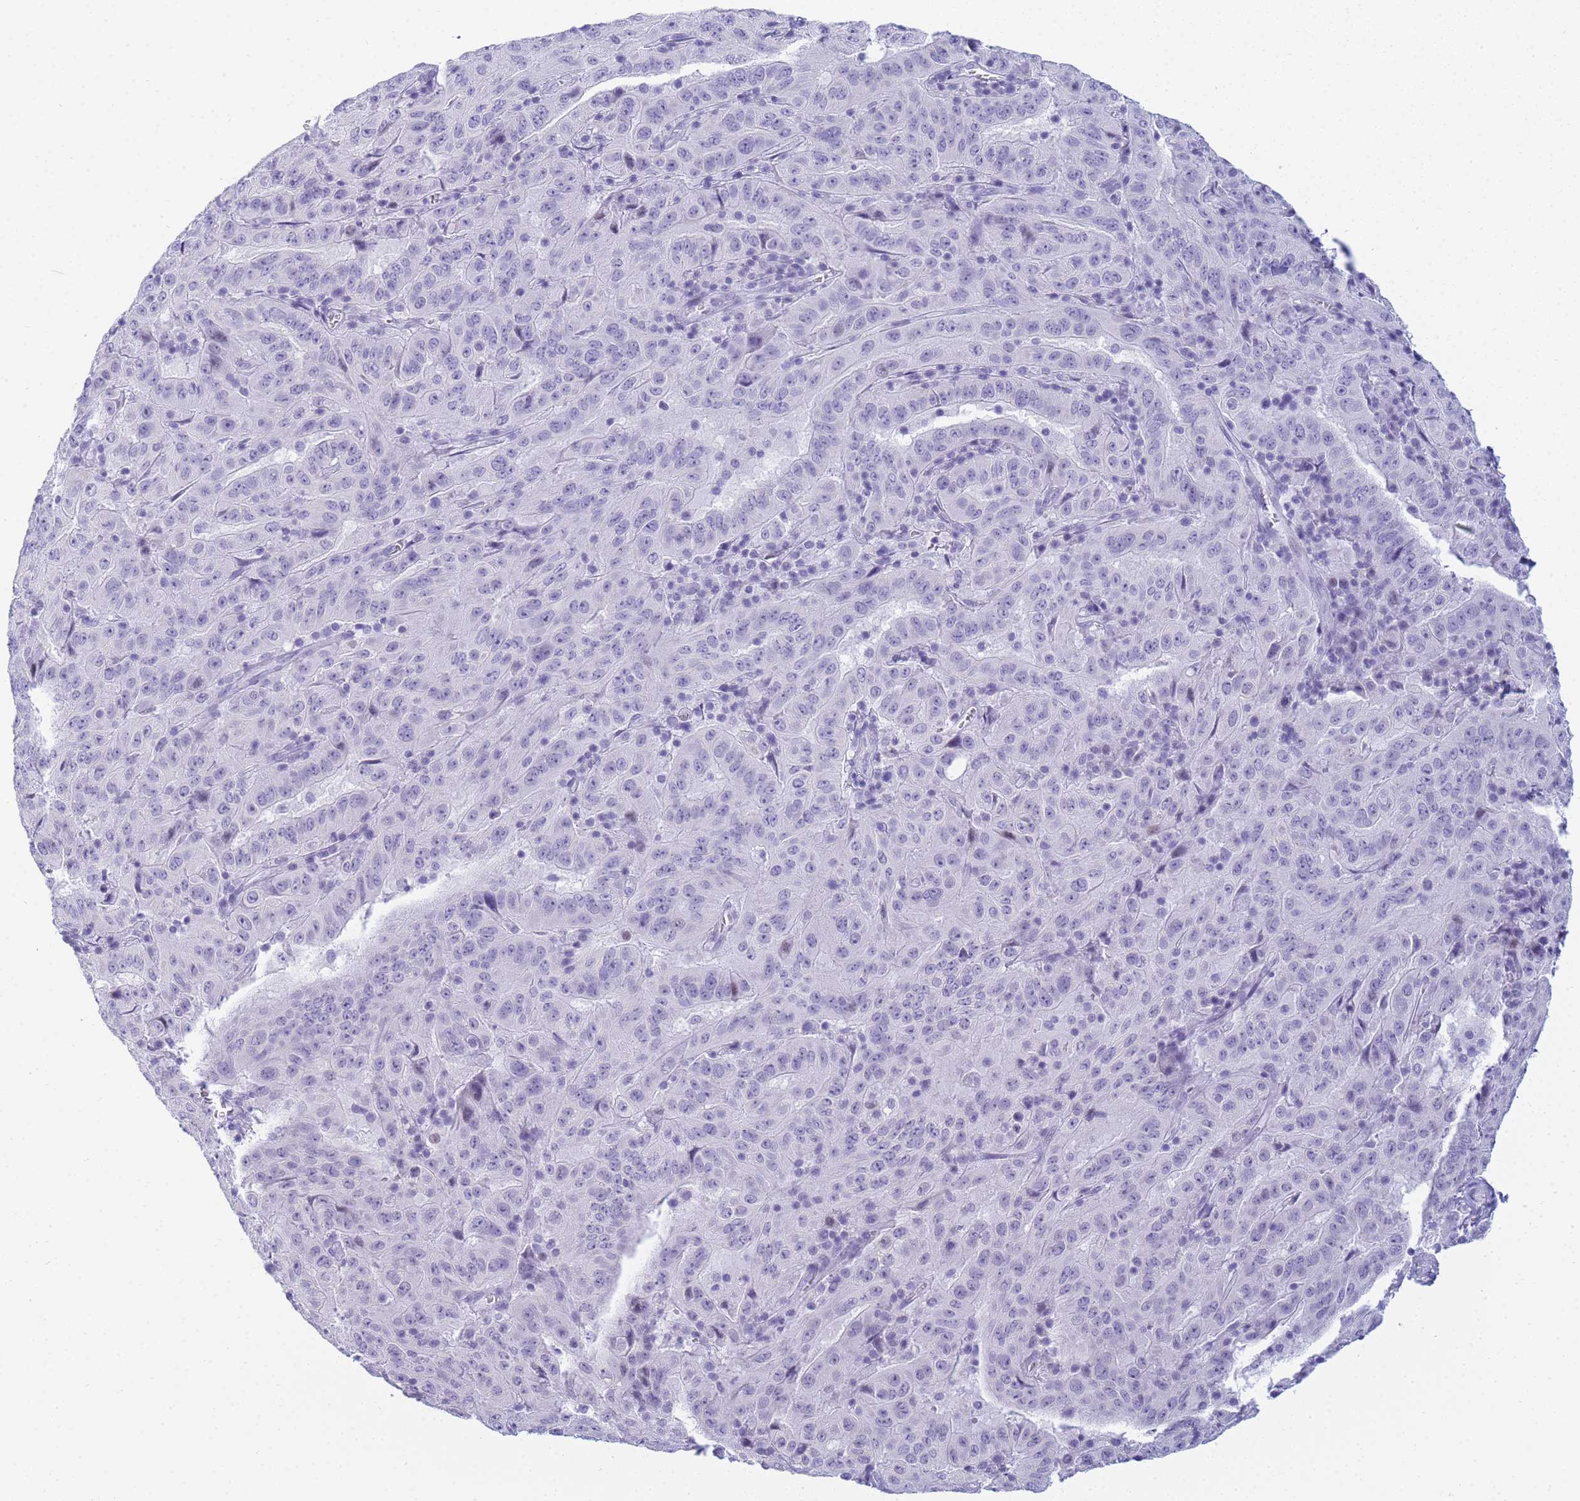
{"staining": {"intensity": "negative", "quantity": "none", "location": "none"}, "tissue": "pancreatic cancer", "cell_type": "Tumor cells", "image_type": "cancer", "snomed": [{"axis": "morphology", "description": "Adenocarcinoma, NOS"}, {"axis": "topography", "description": "Pancreas"}], "caption": "The photomicrograph displays no significant positivity in tumor cells of adenocarcinoma (pancreatic).", "gene": "SNX20", "patient": {"sex": "male", "age": 63}}